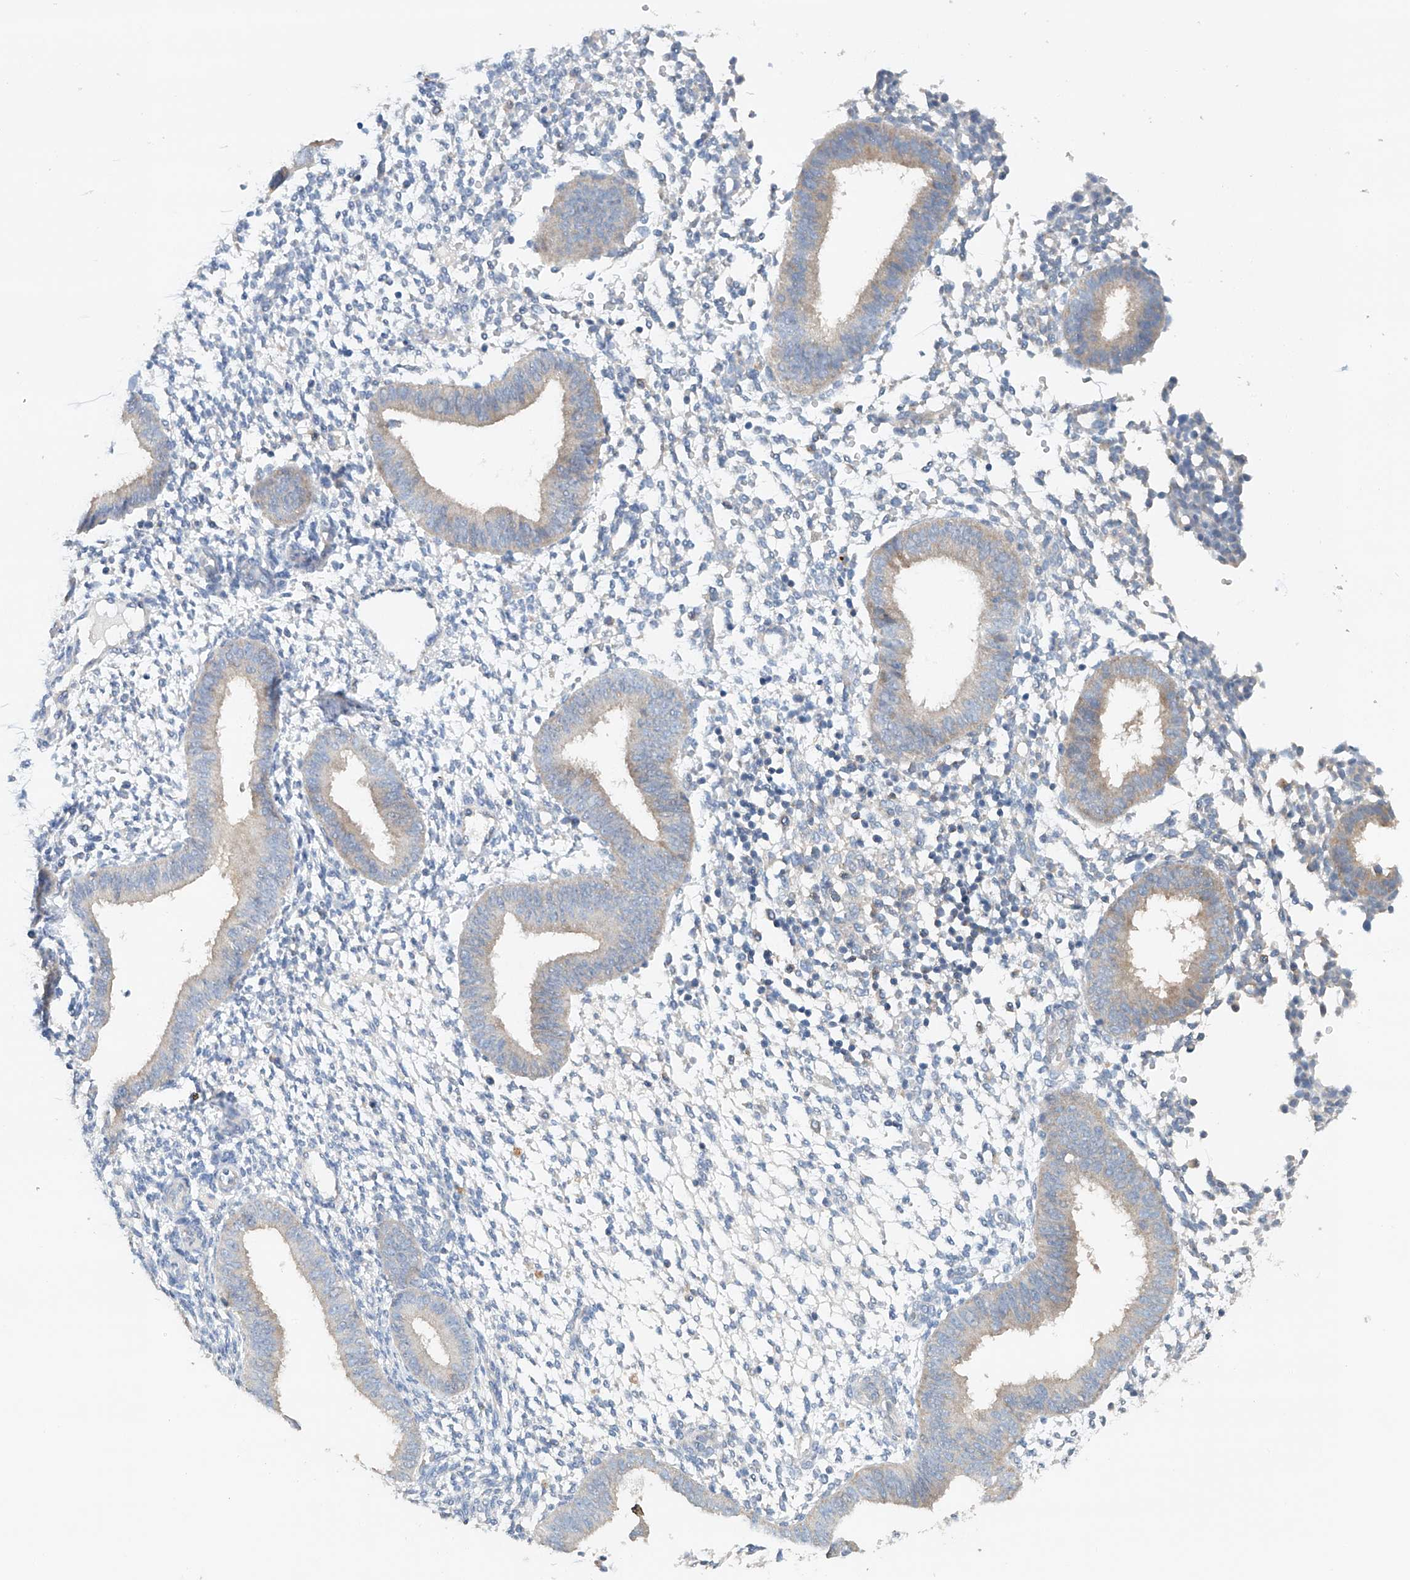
{"staining": {"intensity": "negative", "quantity": "none", "location": "none"}, "tissue": "endometrium", "cell_type": "Cells in endometrial stroma", "image_type": "normal", "snomed": [{"axis": "morphology", "description": "Normal tissue, NOS"}, {"axis": "topography", "description": "Uterus"}, {"axis": "topography", "description": "Endometrium"}], "caption": "High power microscopy photomicrograph of an immunohistochemistry photomicrograph of benign endometrium, revealing no significant expression in cells in endometrial stroma.", "gene": "GPC4", "patient": {"sex": "female", "age": 48}}